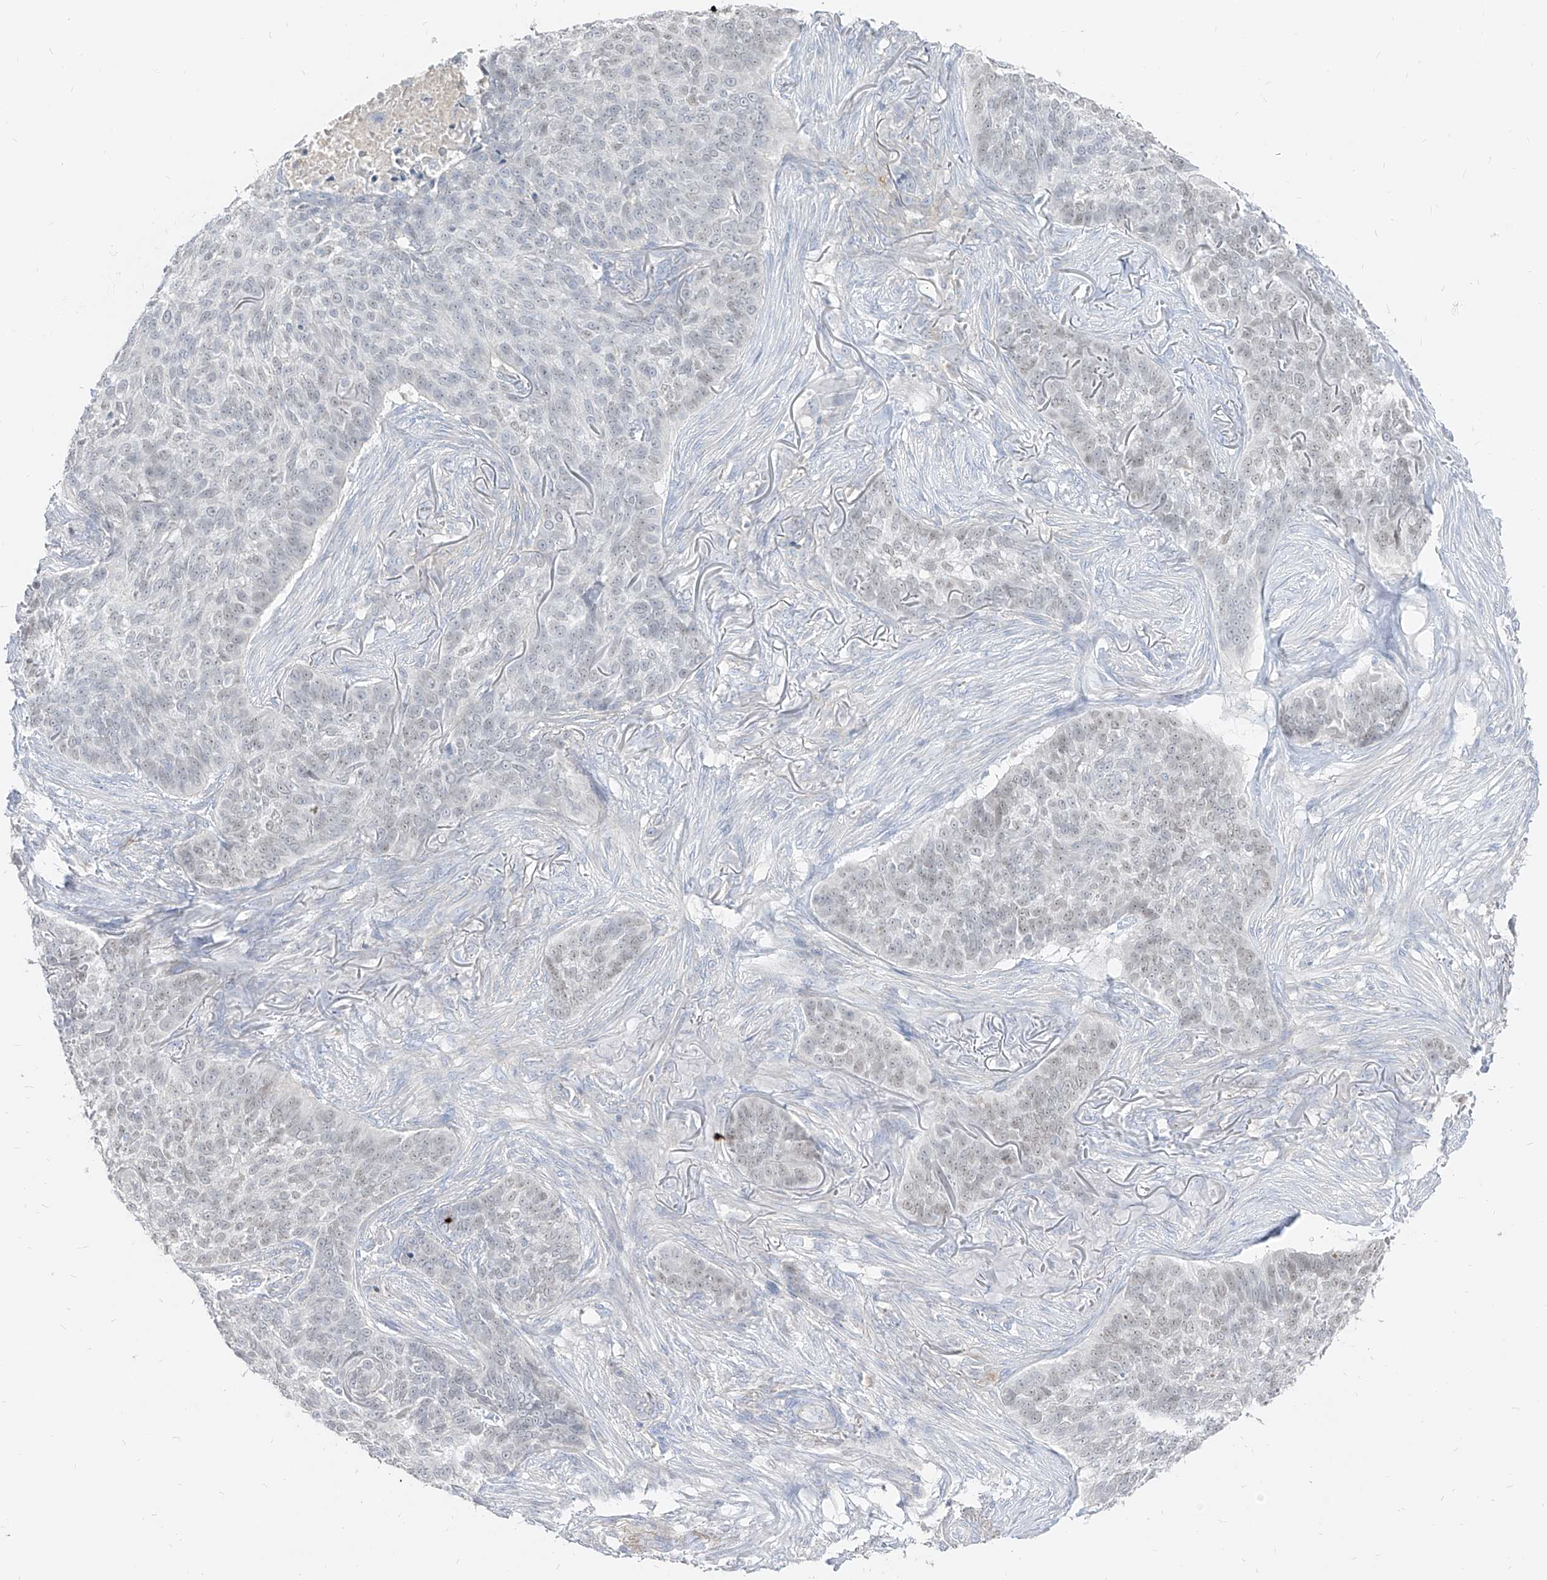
{"staining": {"intensity": "weak", "quantity": "25%-75%", "location": "nuclear"}, "tissue": "skin cancer", "cell_type": "Tumor cells", "image_type": "cancer", "snomed": [{"axis": "morphology", "description": "Basal cell carcinoma"}, {"axis": "topography", "description": "Skin"}], "caption": "IHC (DAB) staining of human skin cancer (basal cell carcinoma) shows weak nuclear protein staining in about 25%-75% of tumor cells.", "gene": "RBFOX3", "patient": {"sex": "male", "age": 85}}